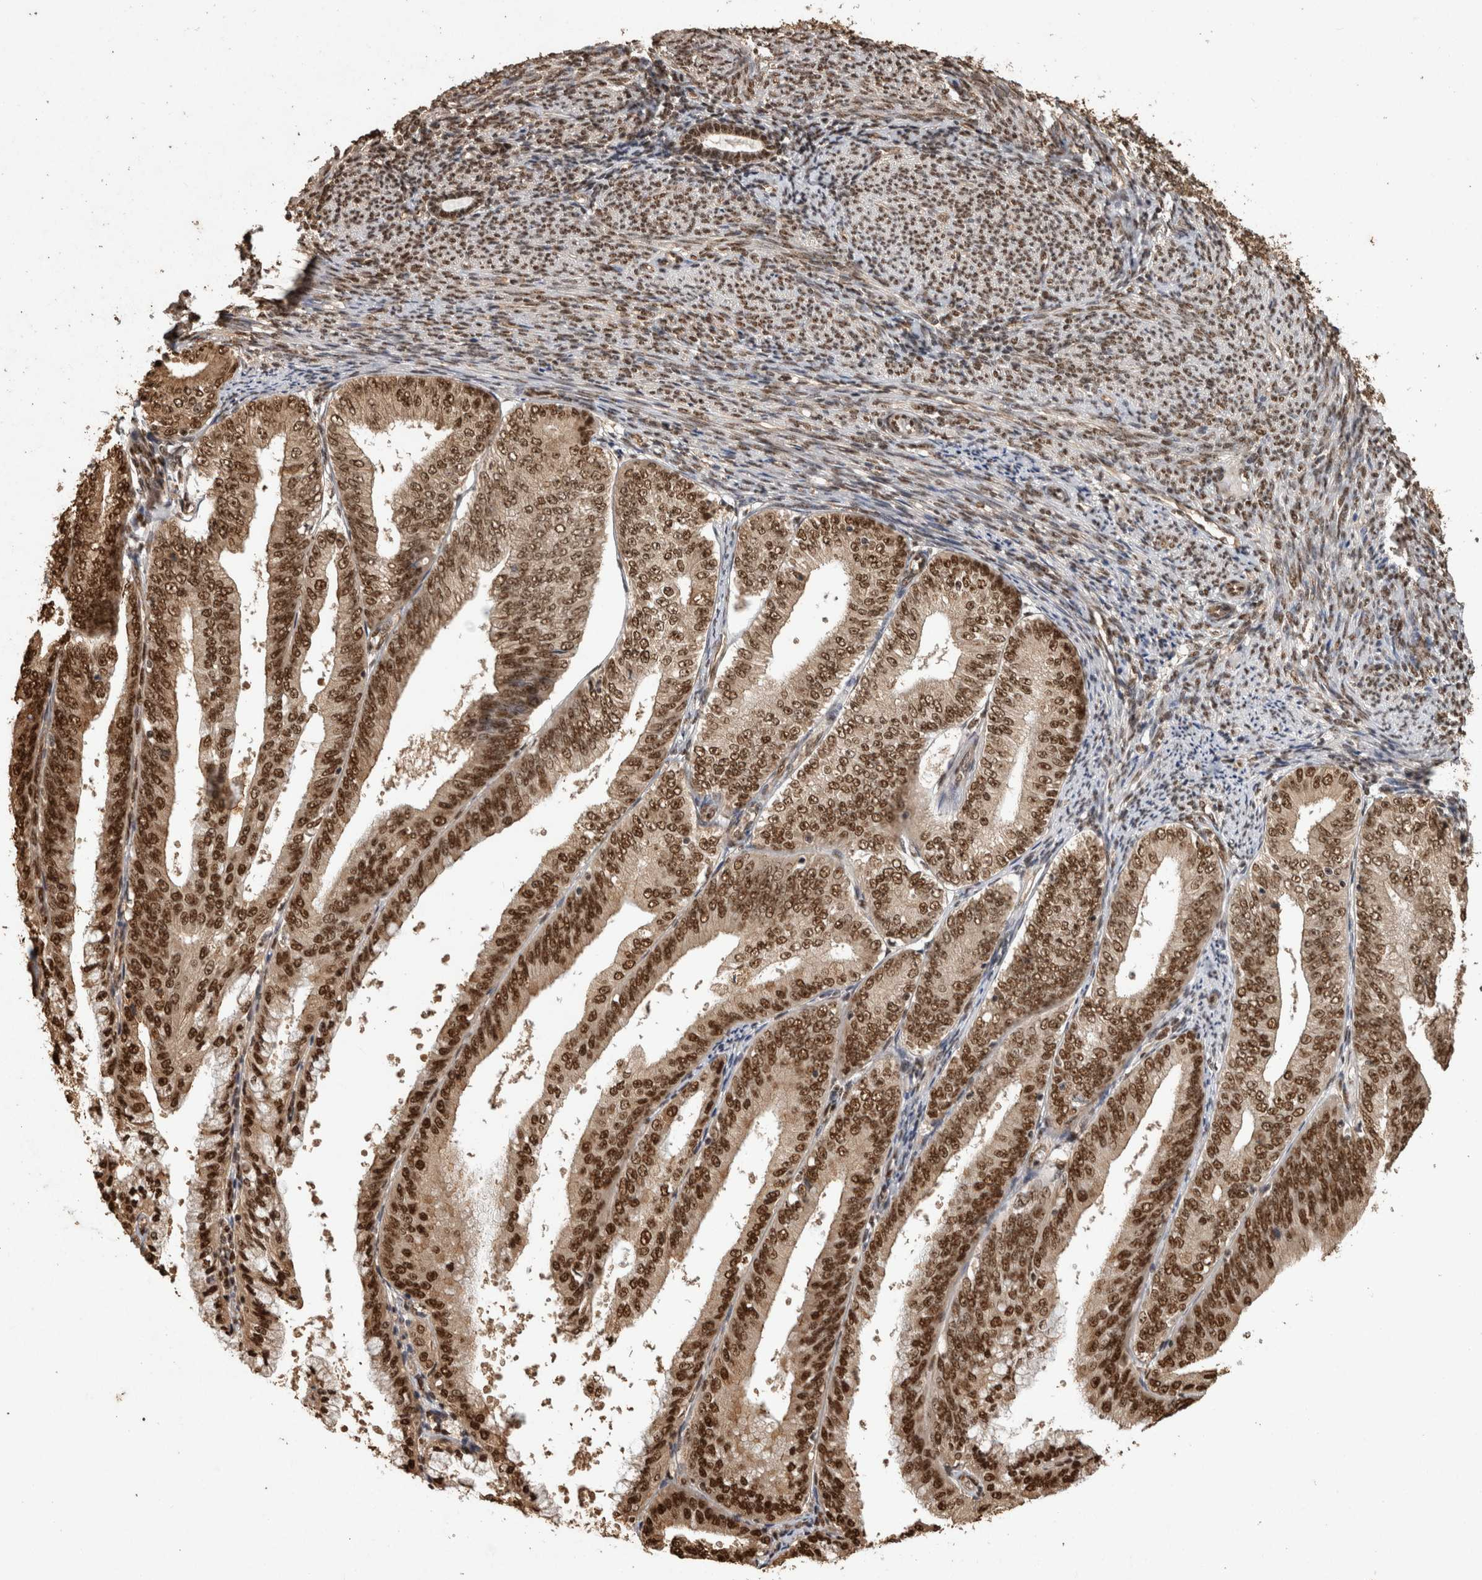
{"staining": {"intensity": "strong", "quantity": ">75%", "location": "nuclear"}, "tissue": "endometrial cancer", "cell_type": "Tumor cells", "image_type": "cancer", "snomed": [{"axis": "morphology", "description": "Adenocarcinoma, NOS"}, {"axis": "topography", "description": "Endometrium"}], "caption": "Protein staining of endometrial adenocarcinoma tissue exhibits strong nuclear positivity in approximately >75% of tumor cells.", "gene": "RAD50", "patient": {"sex": "female", "age": 63}}